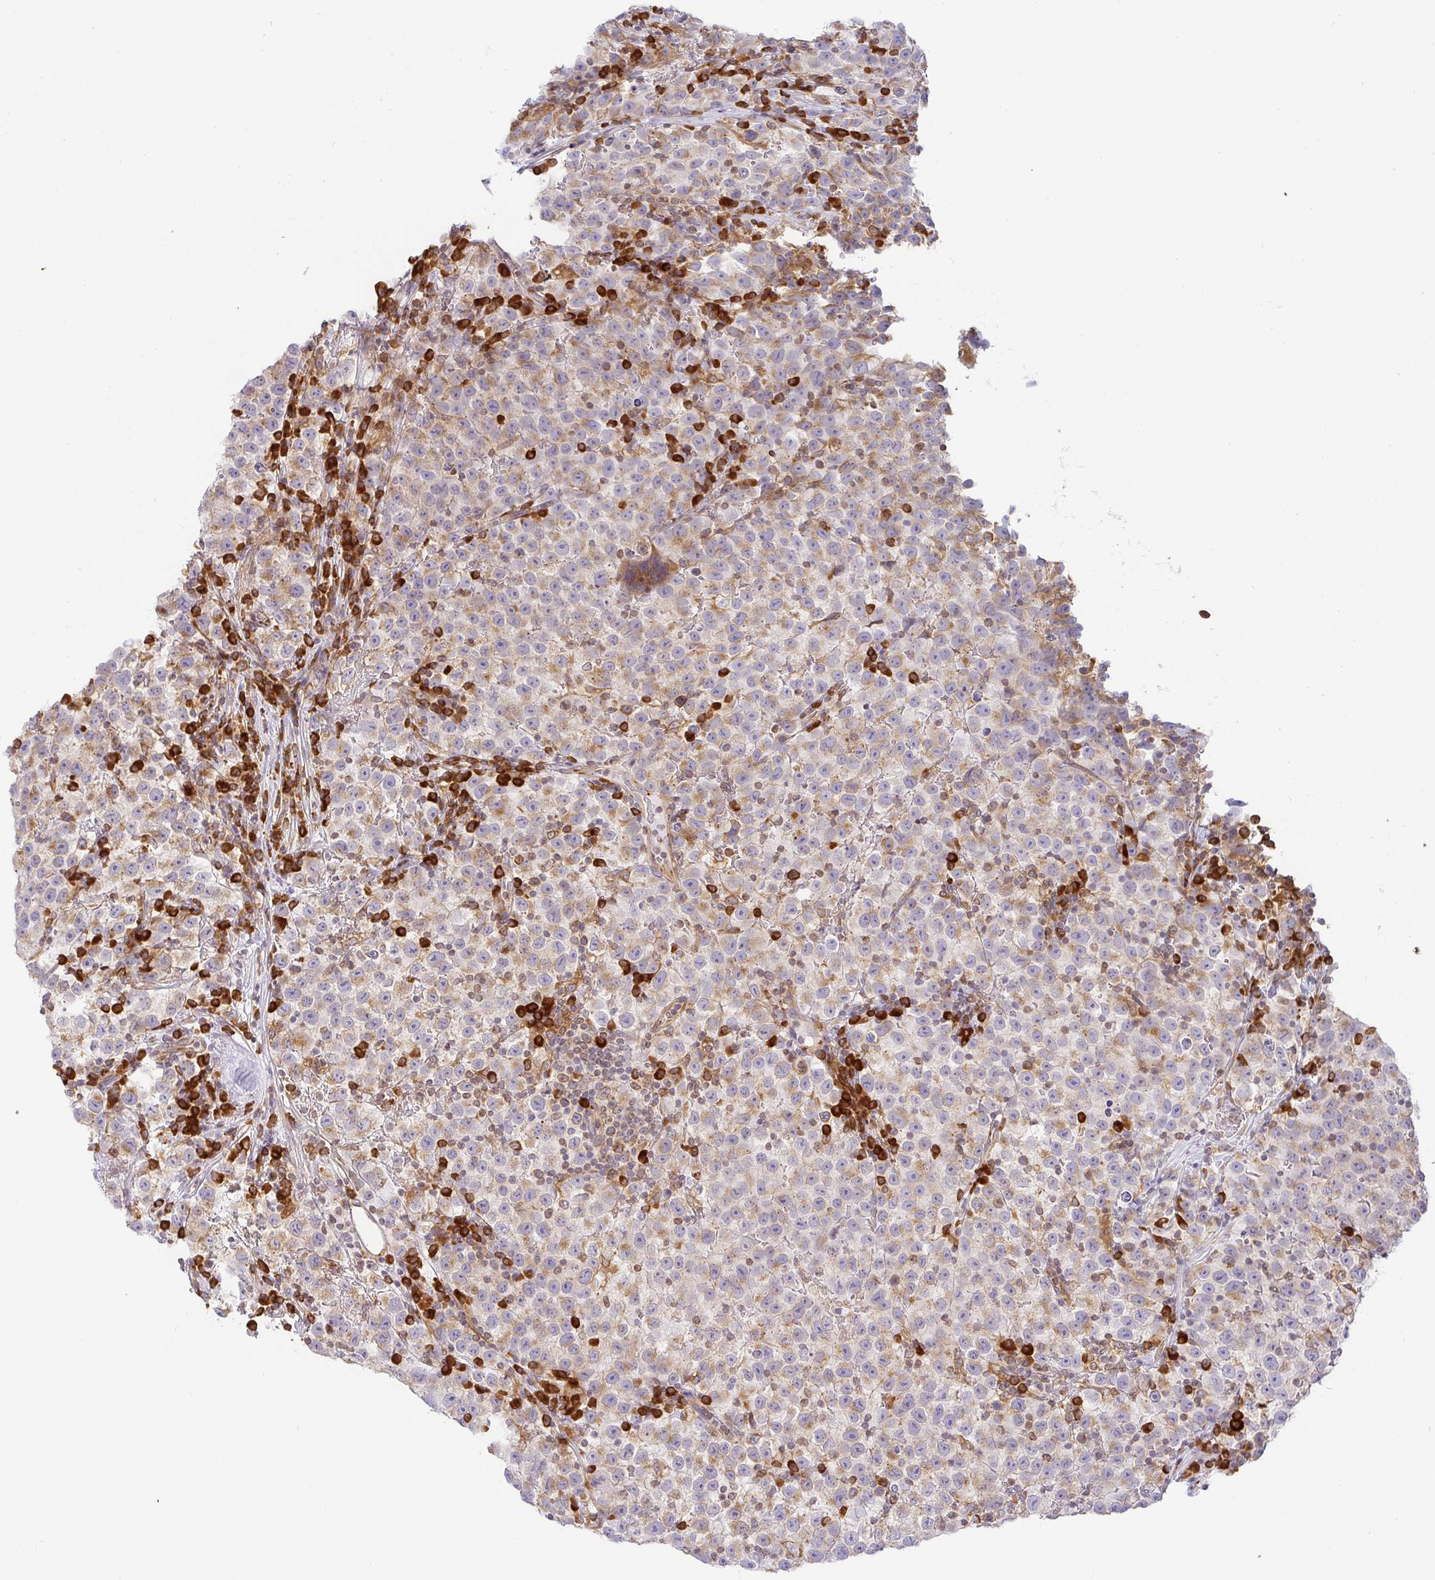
{"staining": {"intensity": "moderate", "quantity": "25%-75%", "location": "cytoplasmic/membranous"}, "tissue": "testis cancer", "cell_type": "Tumor cells", "image_type": "cancer", "snomed": [{"axis": "morphology", "description": "Seminoma, NOS"}, {"axis": "topography", "description": "Testis"}], "caption": "Moderate cytoplasmic/membranous positivity is seen in approximately 25%-75% of tumor cells in testis seminoma.", "gene": "DERL2", "patient": {"sex": "male", "age": 22}}